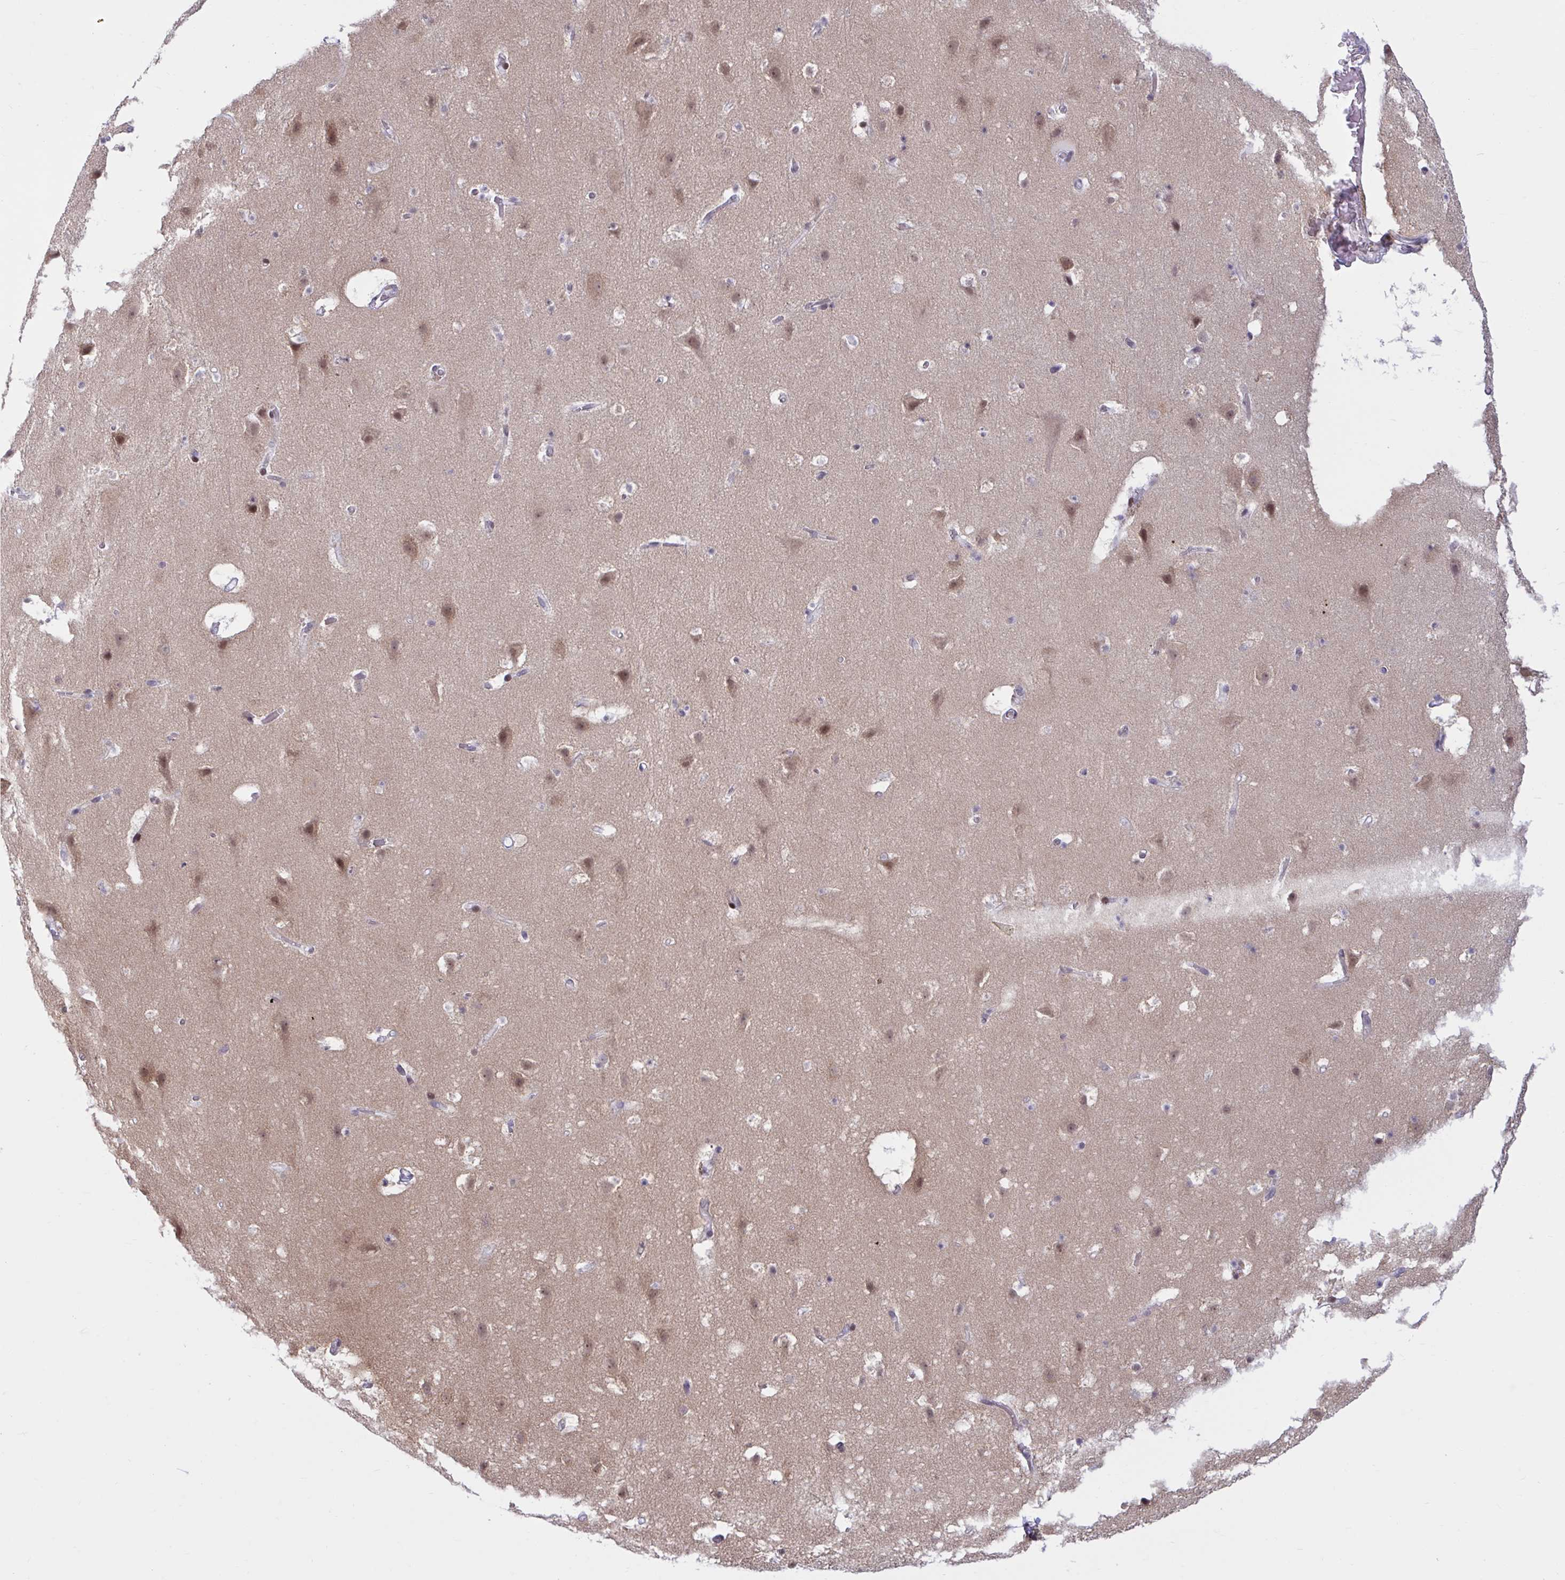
{"staining": {"intensity": "negative", "quantity": "none", "location": "none"}, "tissue": "cerebral cortex", "cell_type": "Endothelial cells", "image_type": "normal", "snomed": [{"axis": "morphology", "description": "Normal tissue, NOS"}, {"axis": "topography", "description": "Cerebral cortex"}], "caption": "Cerebral cortex was stained to show a protein in brown. There is no significant positivity in endothelial cells. (Brightfield microscopy of DAB IHC at high magnification).", "gene": "HSD17B6", "patient": {"sex": "female", "age": 42}}